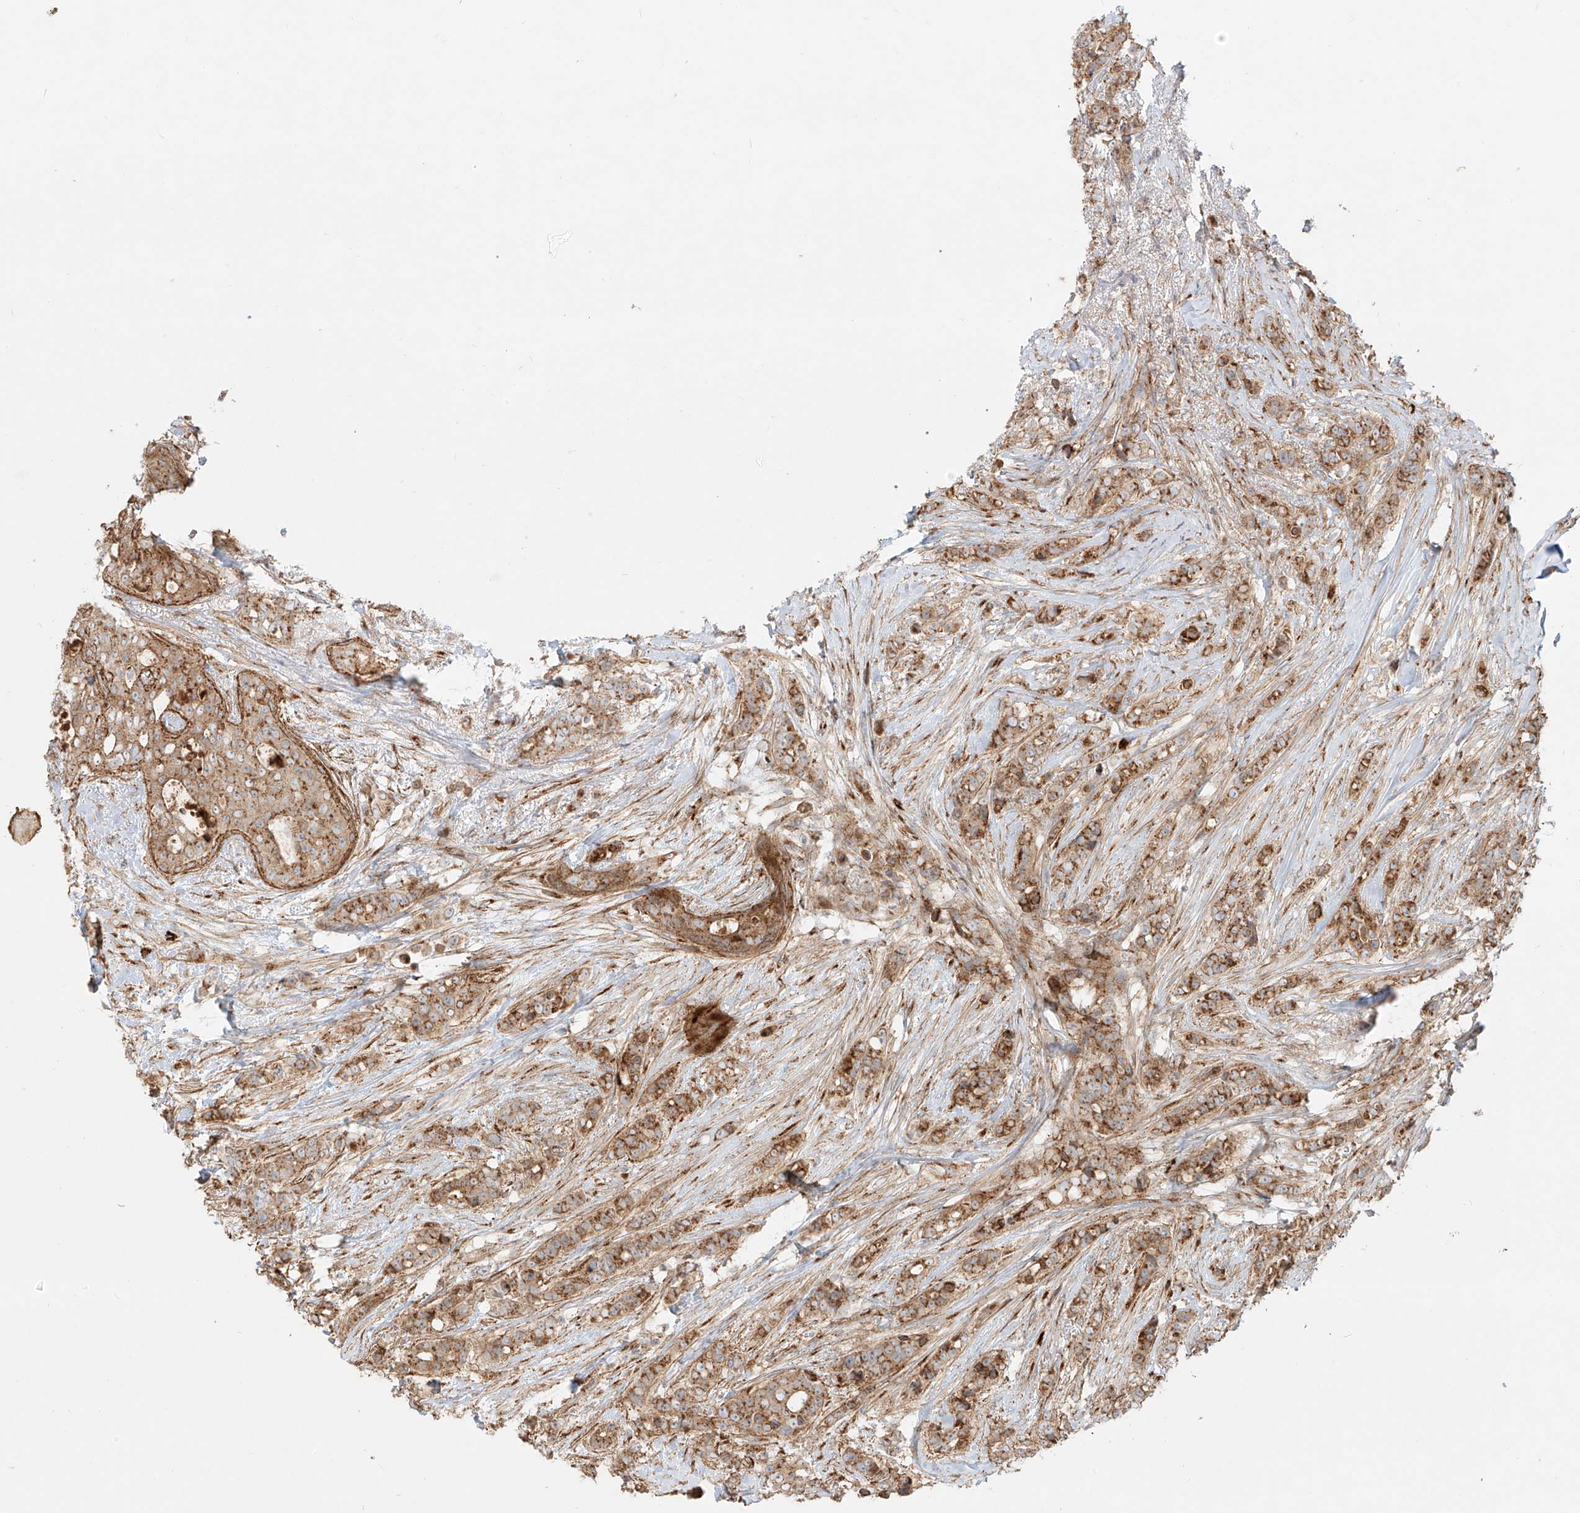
{"staining": {"intensity": "moderate", "quantity": ">75%", "location": "cytoplasmic/membranous"}, "tissue": "breast cancer", "cell_type": "Tumor cells", "image_type": "cancer", "snomed": [{"axis": "morphology", "description": "Lobular carcinoma"}, {"axis": "topography", "description": "Breast"}], "caption": "The immunohistochemical stain labels moderate cytoplasmic/membranous positivity in tumor cells of breast cancer (lobular carcinoma) tissue.", "gene": "ZNF287", "patient": {"sex": "female", "age": 51}}